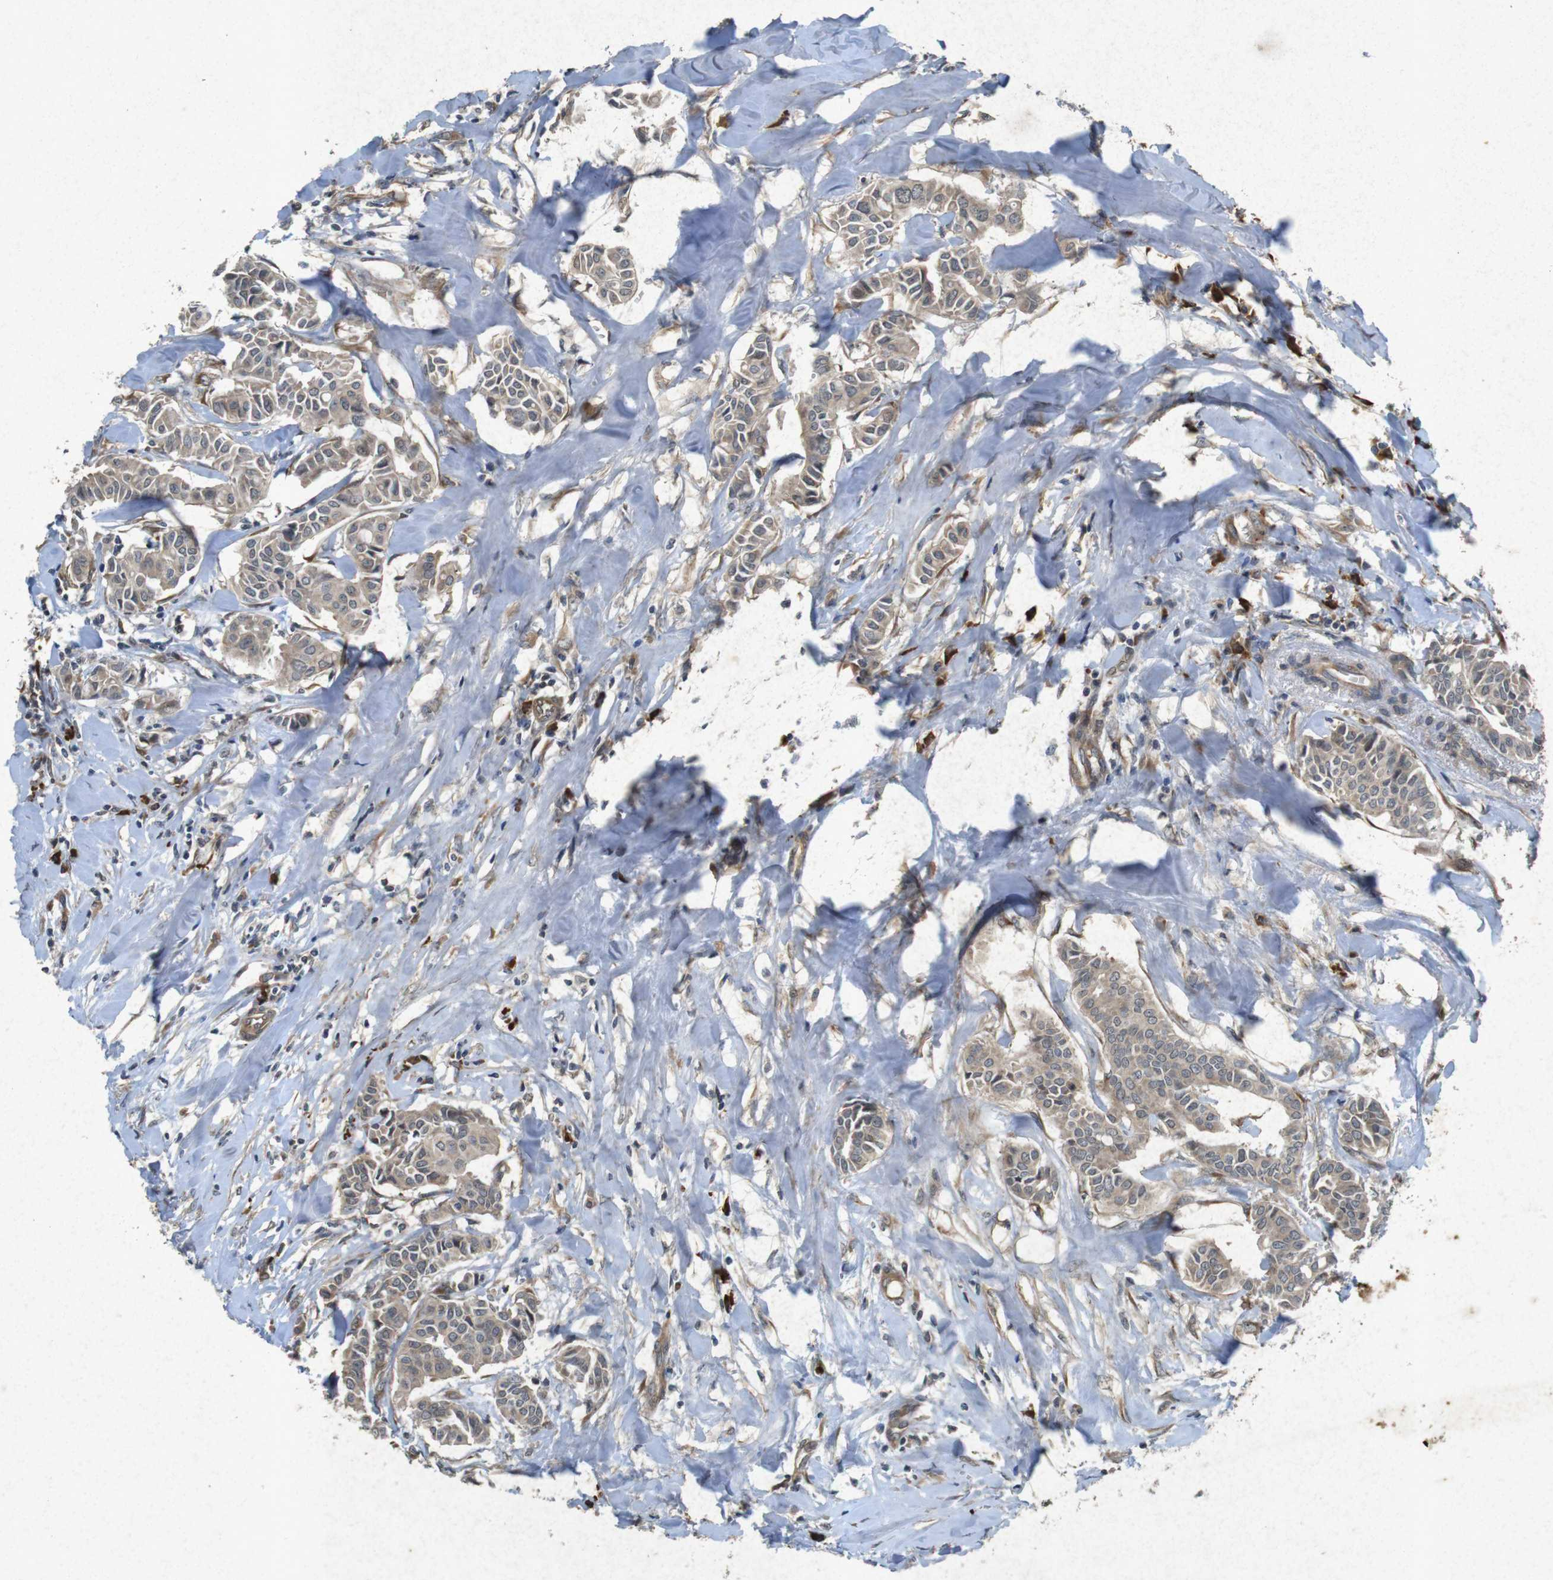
{"staining": {"intensity": "weak", "quantity": ">75%", "location": "cytoplasmic/membranous"}, "tissue": "head and neck cancer", "cell_type": "Tumor cells", "image_type": "cancer", "snomed": [{"axis": "morphology", "description": "Adenocarcinoma, NOS"}, {"axis": "topography", "description": "Salivary gland"}, {"axis": "topography", "description": "Head-Neck"}], "caption": "The micrograph reveals immunohistochemical staining of adenocarcinoma (head and neck). There is weak cytoplasmic/membranous staining is identified in about >75% of tumor cells.", "gene": "FLCN", "patient": {"sex": "female", "age": 59}}